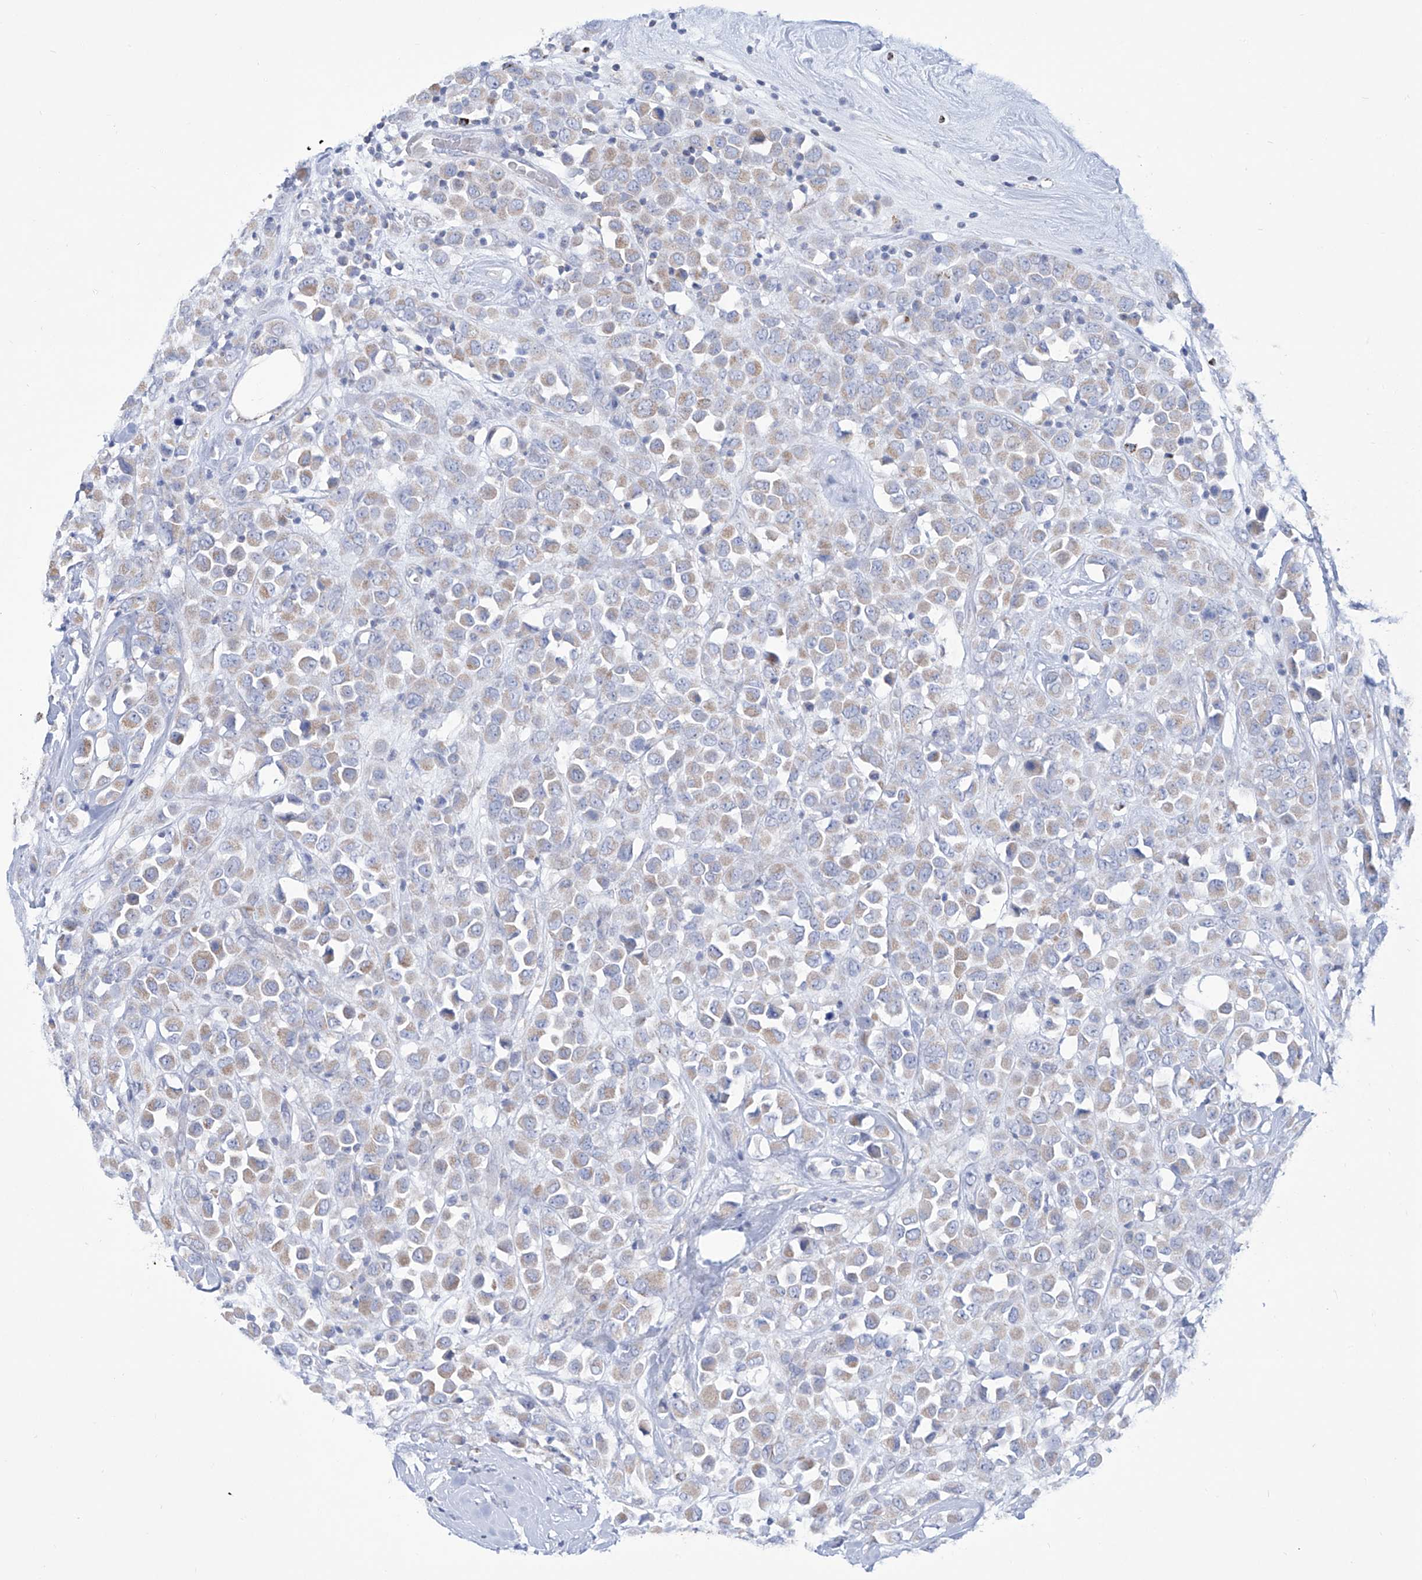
{"staining": {"intensity": "weak", "quantity": "25%-75%", "location": "cytoplasmic/membranous"}, "tissue": "breast cancer", "cell_type": "Tumor cells", "image_type": "cancer", "snomed": [{"axis": "morphology", "description": "Duct carcinoma"}, {"axis": "topography", "description": "Breast"}], "caption": "Protein analysis of breast cancer (intraductal carcinoma) tissue displays weak cytoplasmic/membranous expression in about 25%-75% of tumor cells.", "gene": "ALDH6A1", "patient": {"sex": "female", "age": 61}}